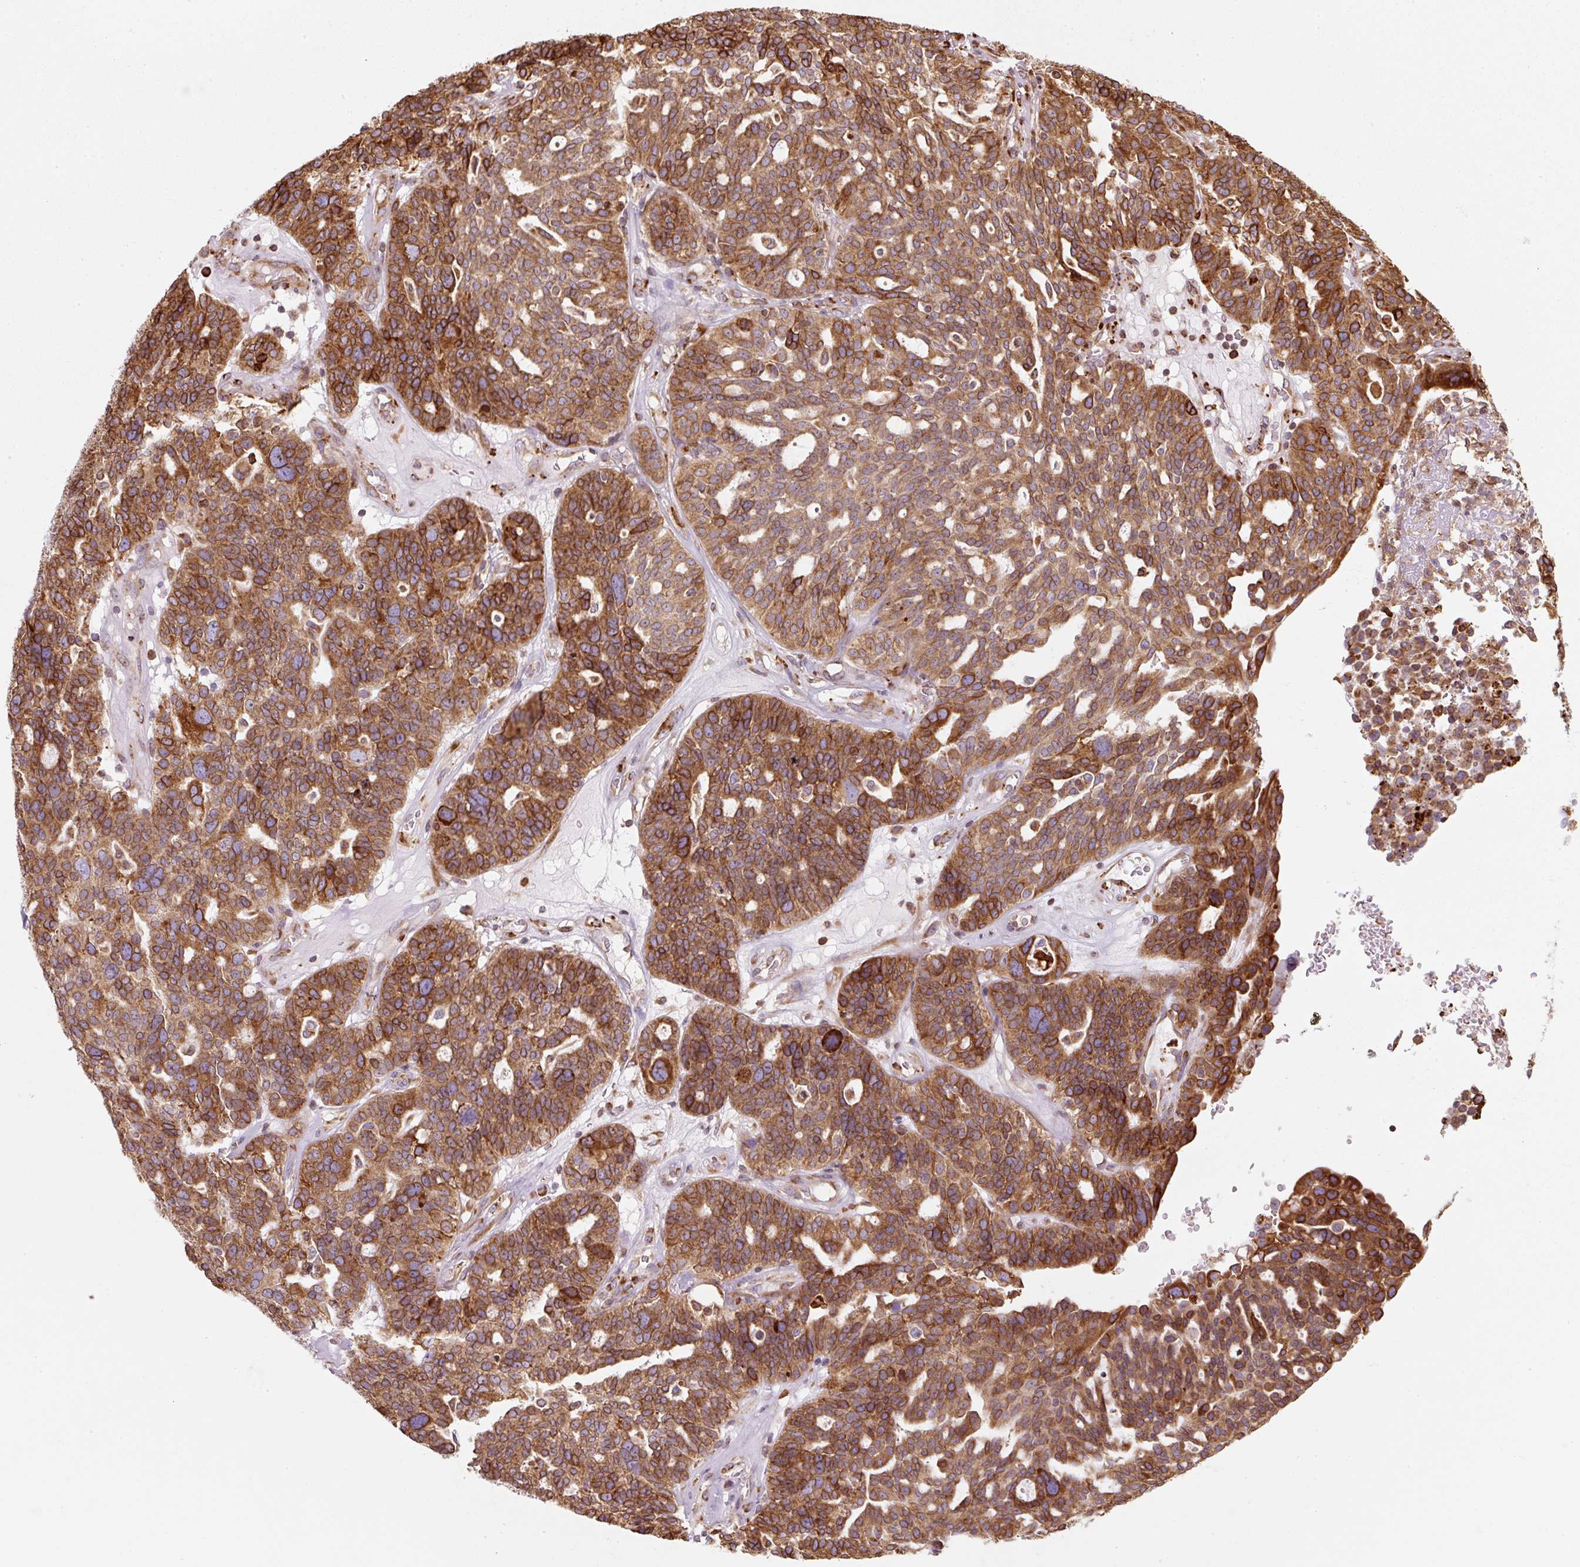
{"staining": {"intensity": "strong", "quantity": ">75%", "location": "cytoplasmic/membranous"}, "tissue": "ovarian cancer", "cell_type": "Tumor cells", "image_type": "cancer", "snomed": [{"axis": "morphology", "description": "Cystadenocarcinoma, serous, NOS"}, {"axis": "topography", "description": "Ovary"}], "caption": "Ovarian cancer was stained to show a protein in brown. There is high levels of strong cytoplasmic/membranous positivity in about >75% of tumor cells.", "gene": "PRKCSH", "patient": {"sex": "female", "age": 59}}